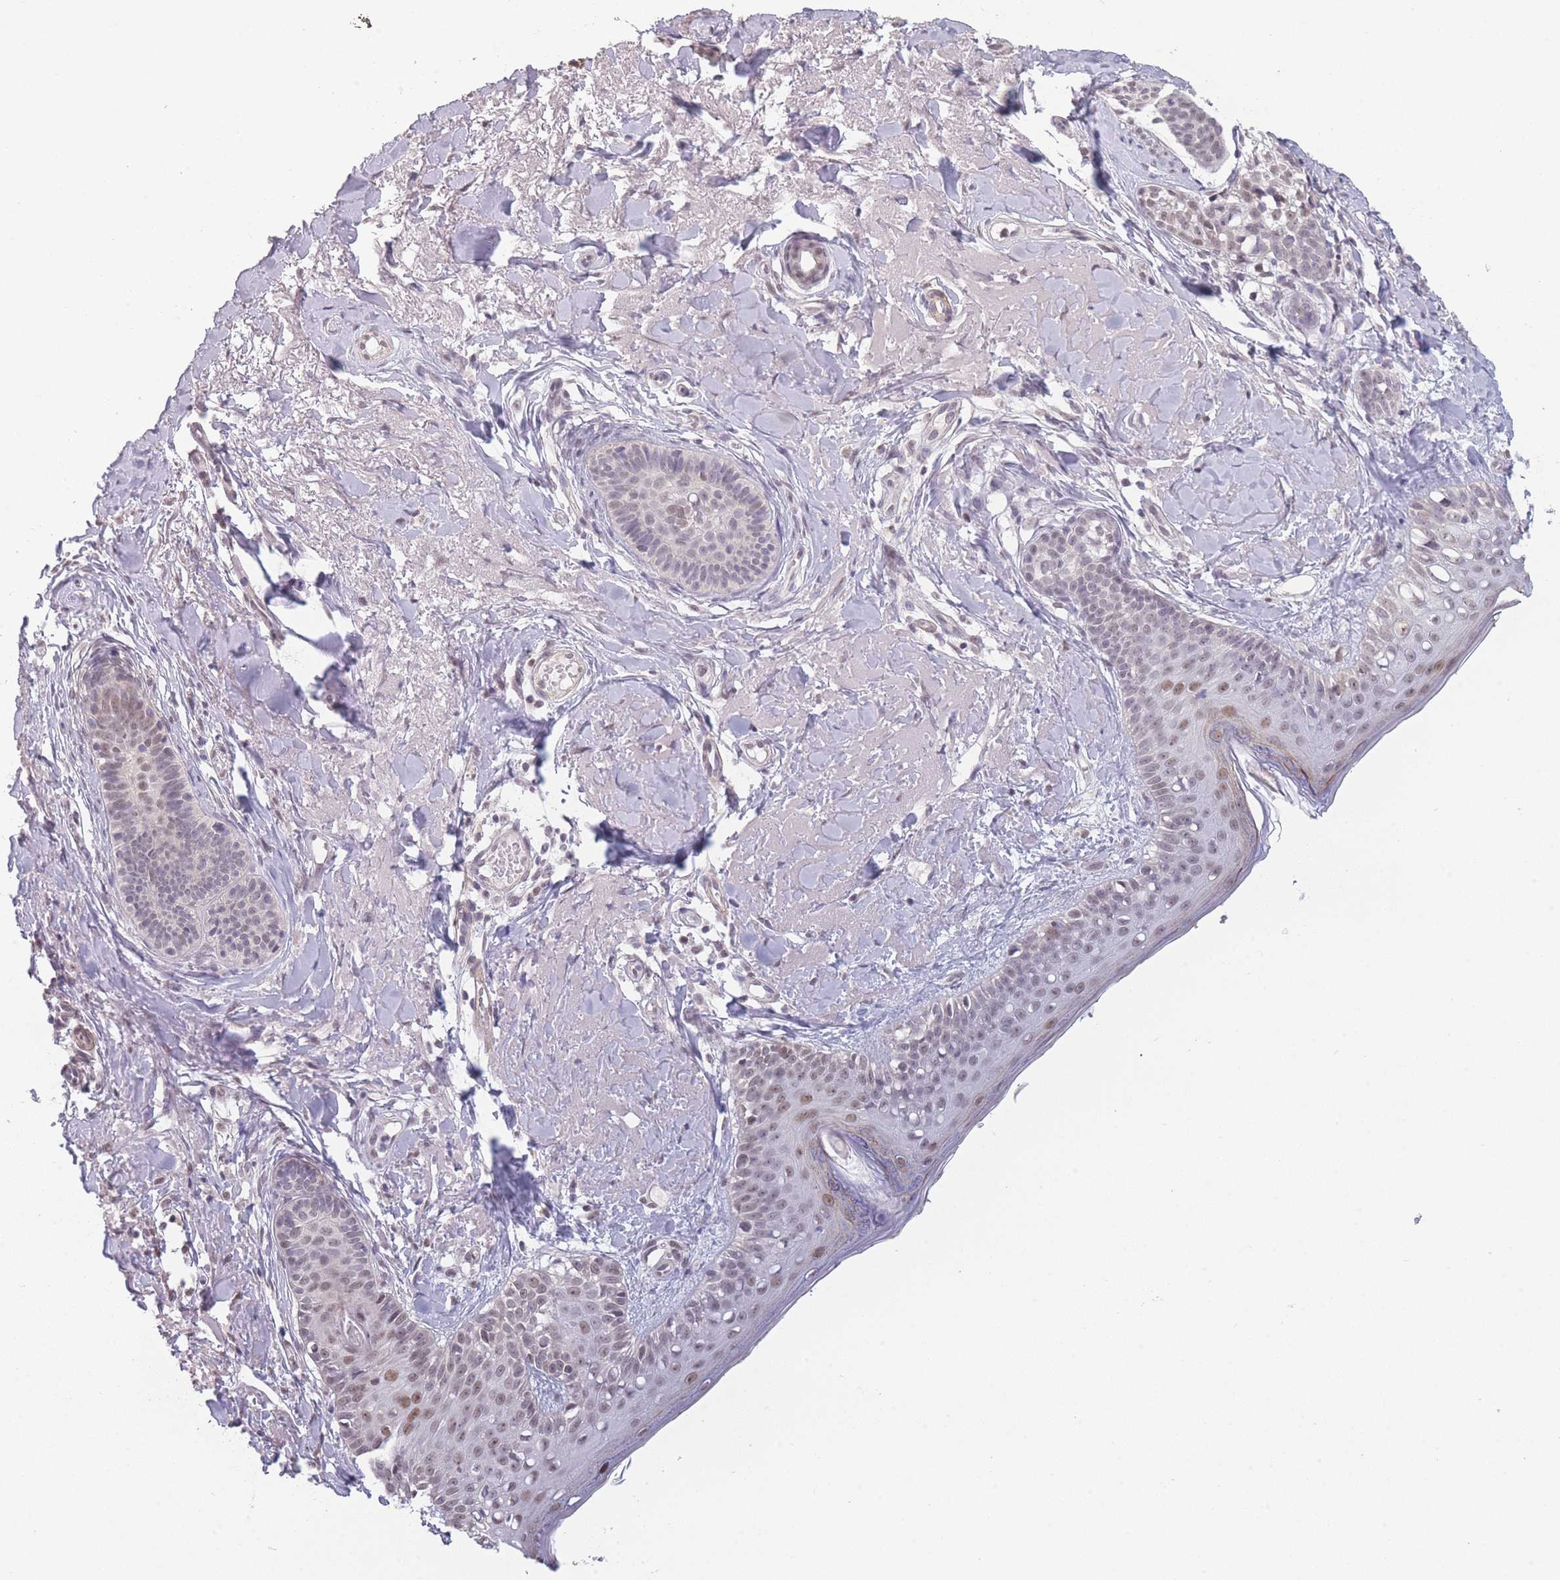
{"staining": {"intensity": "moderate", "quantity": "<25%", "location": "nuclear"}, "tissue": "skin cancer", "cell_type": "Tumor cells", "image_type": "cancer", "snomed": [{"axis": "morphology", "description": "Basal cell carcinoma"}, {"axis": "topography", "description": "Skin"}], "caption": "Human skin cancer stained with a protein marker exhibits moderate staining in tumor cells.", "gene": "SIN3B", "patient": {"sex": "female", "age": 76}}